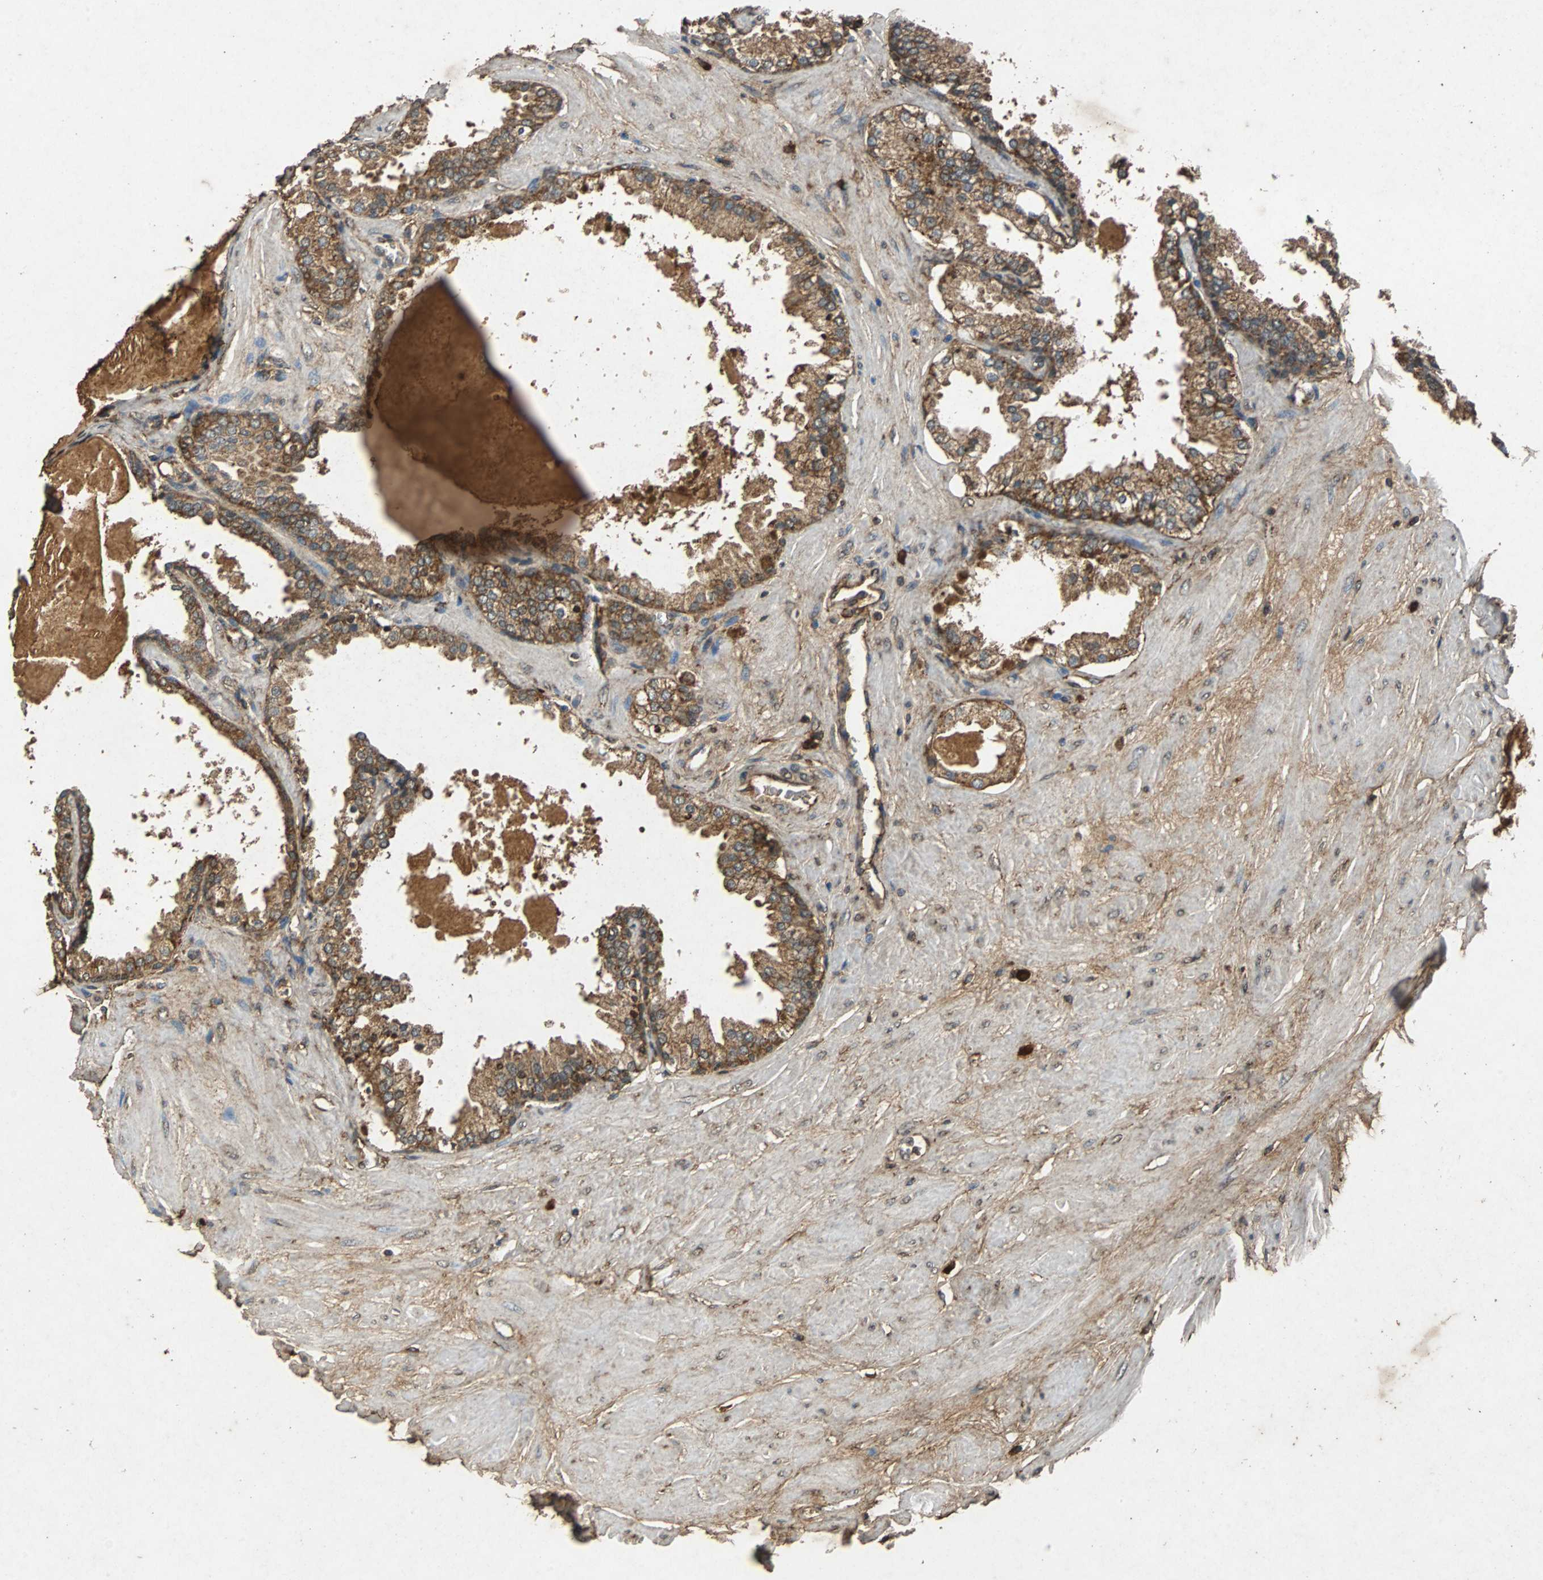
{"staining": {"intensity": "strong", "quantity": ">75%", "location": "cytoplasmic/membranous"}, "tissue": "prostate", "cell_type": "Glandular cells", "image_type": "normal", "snomed": [{"axis": "morphology", "description": "Normal tissue, NOS"}, {"axis": "topography", "description": "Prostate"}], "caption": "Glandular cells reveal strong cytoplasmic/membranous staining in approximately >75% of cells in benign prostate.", "gene": "NAA10", "patient": {"sex": "male", "age": 51}}